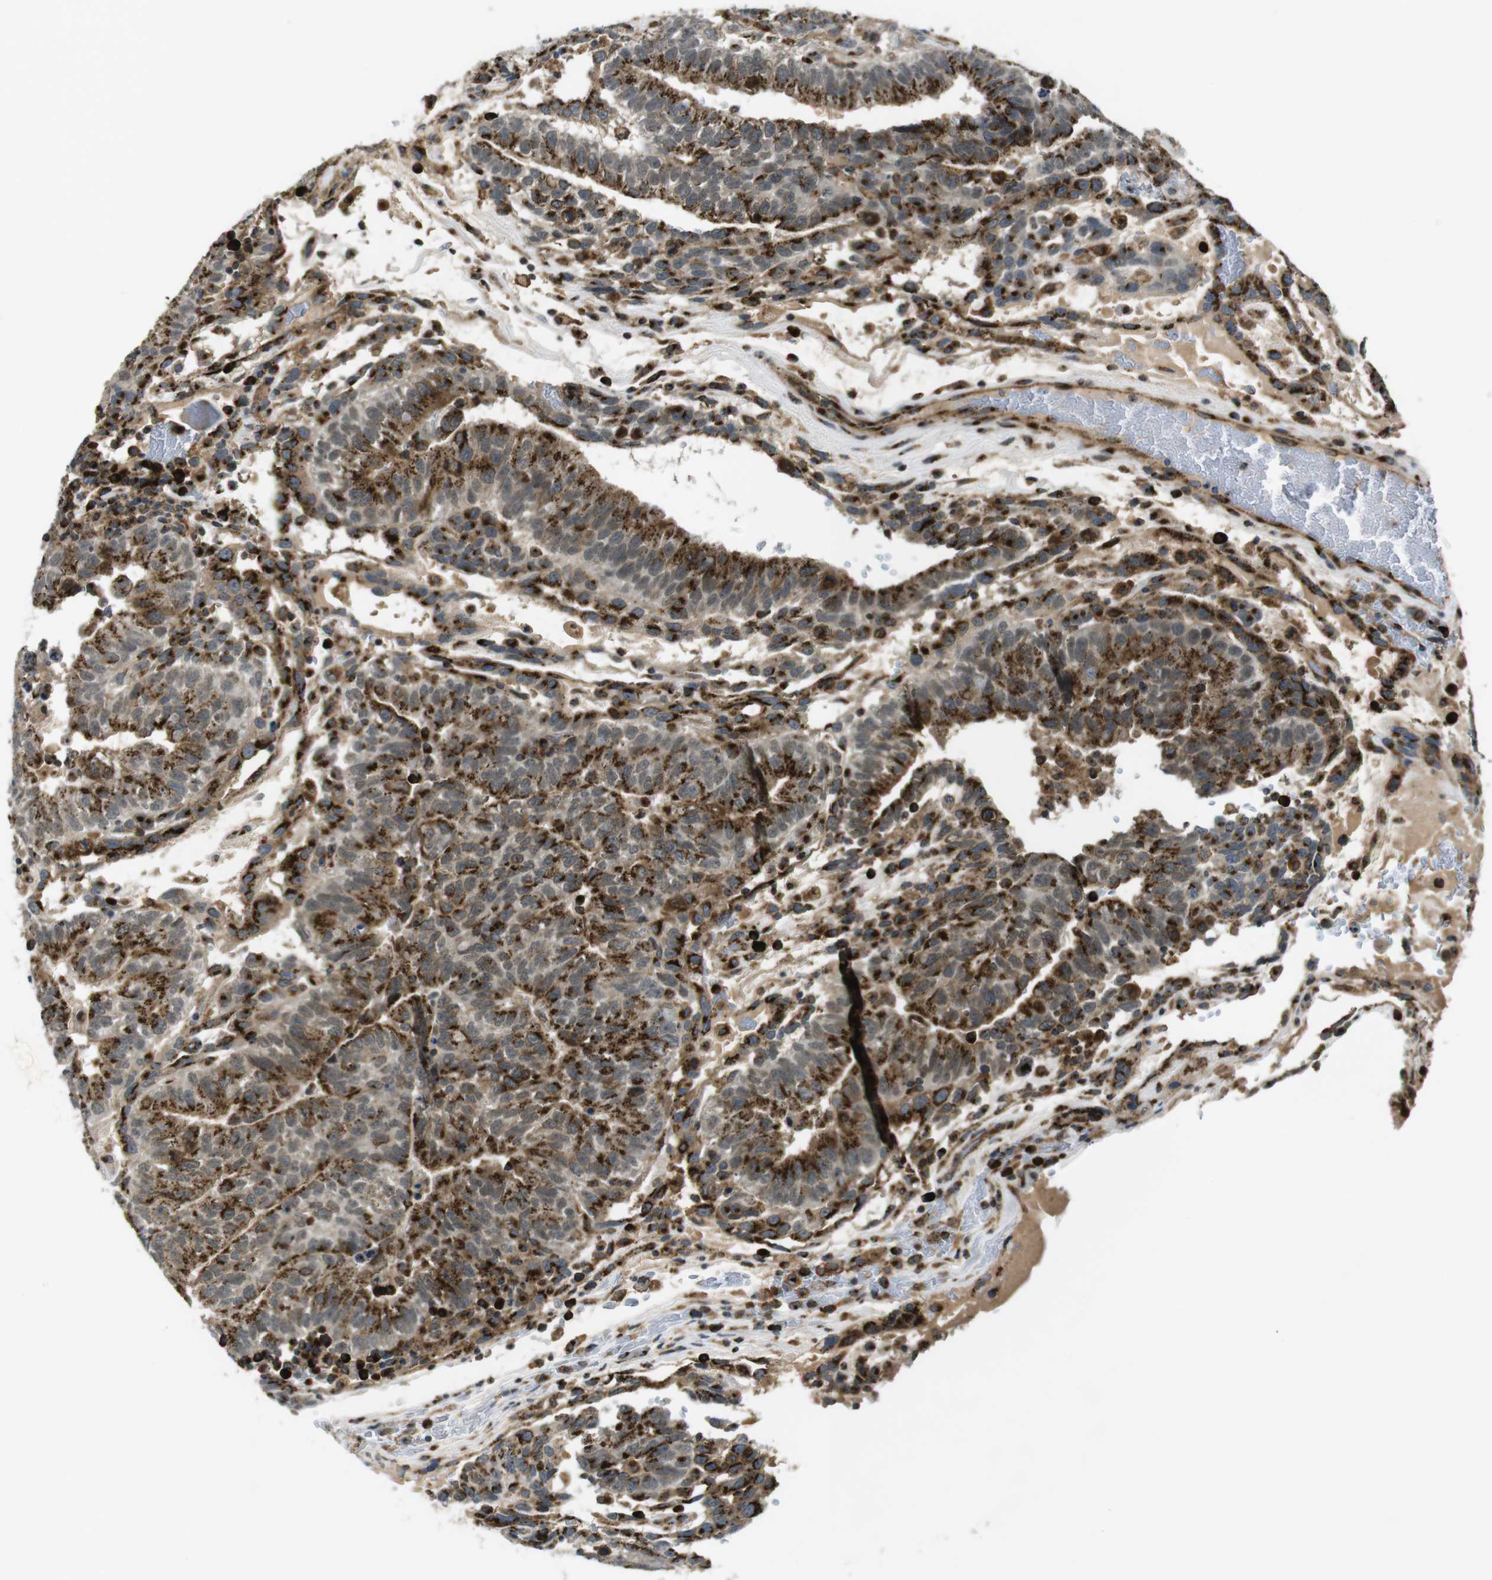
{"staining": {"intensity": "strong", "quantity": ">75%", "location": "cytoplasmic/membranous"}, "tissue": "testis cancer", "cell_type": "Tumor cells", "image_type": "cancer", "snomed": [{"axis": "morphology", "description": "Seminoma, NOS"}, {"axis": "morphology", "description": "Carcinoma, Embryonal, NOS"}, {"axis": "topography", "description": "Testis"}], "caption": "Immunohistochemistry (IHC) (DAB) staining of seminoma (testis) reveals strong cytoplasmic/membranous protein positivity in about >75% of tumor cells.", "gene": "ZFPL1", "patient": {"sex": "male", "age": 52}}